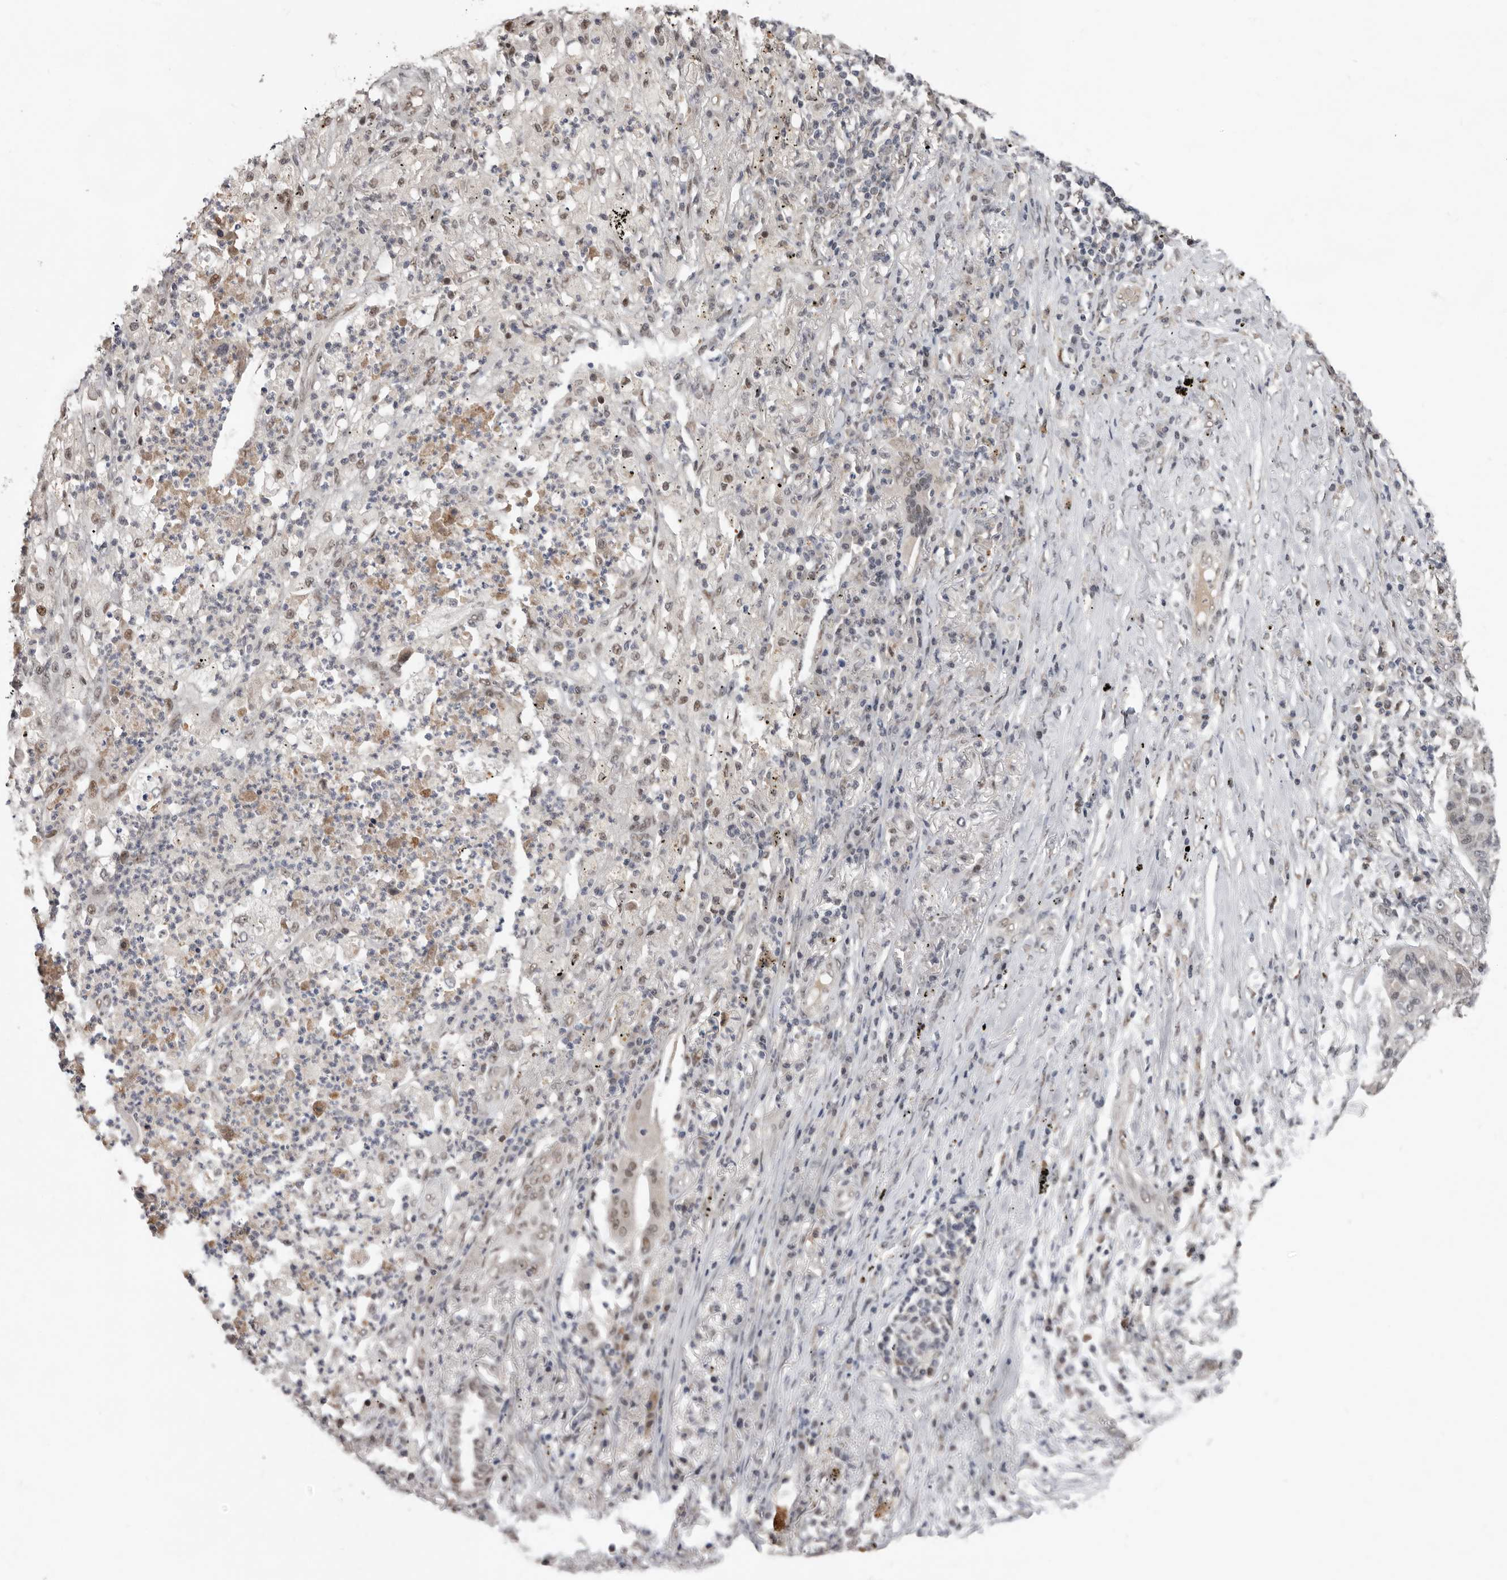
{"staining": {"intensity": "weak", "quantity": "<25%", "location": "nuclear"}, "tissue": "lung cancer", "cell_type": "Tumor cells", "image_type": "cancer", "snomed": [{"axis": "morphology", "description": "Squamous cell carcinoma, NOS"}, {"axis": "topography", "description": "Lung"}], "caption": "The photomicrograph displays no significant expression in tumor cells of squamous cell carcinoma (lung).", "gene": "BRCA2", "patient": {"sex": "female", "age": 63}}